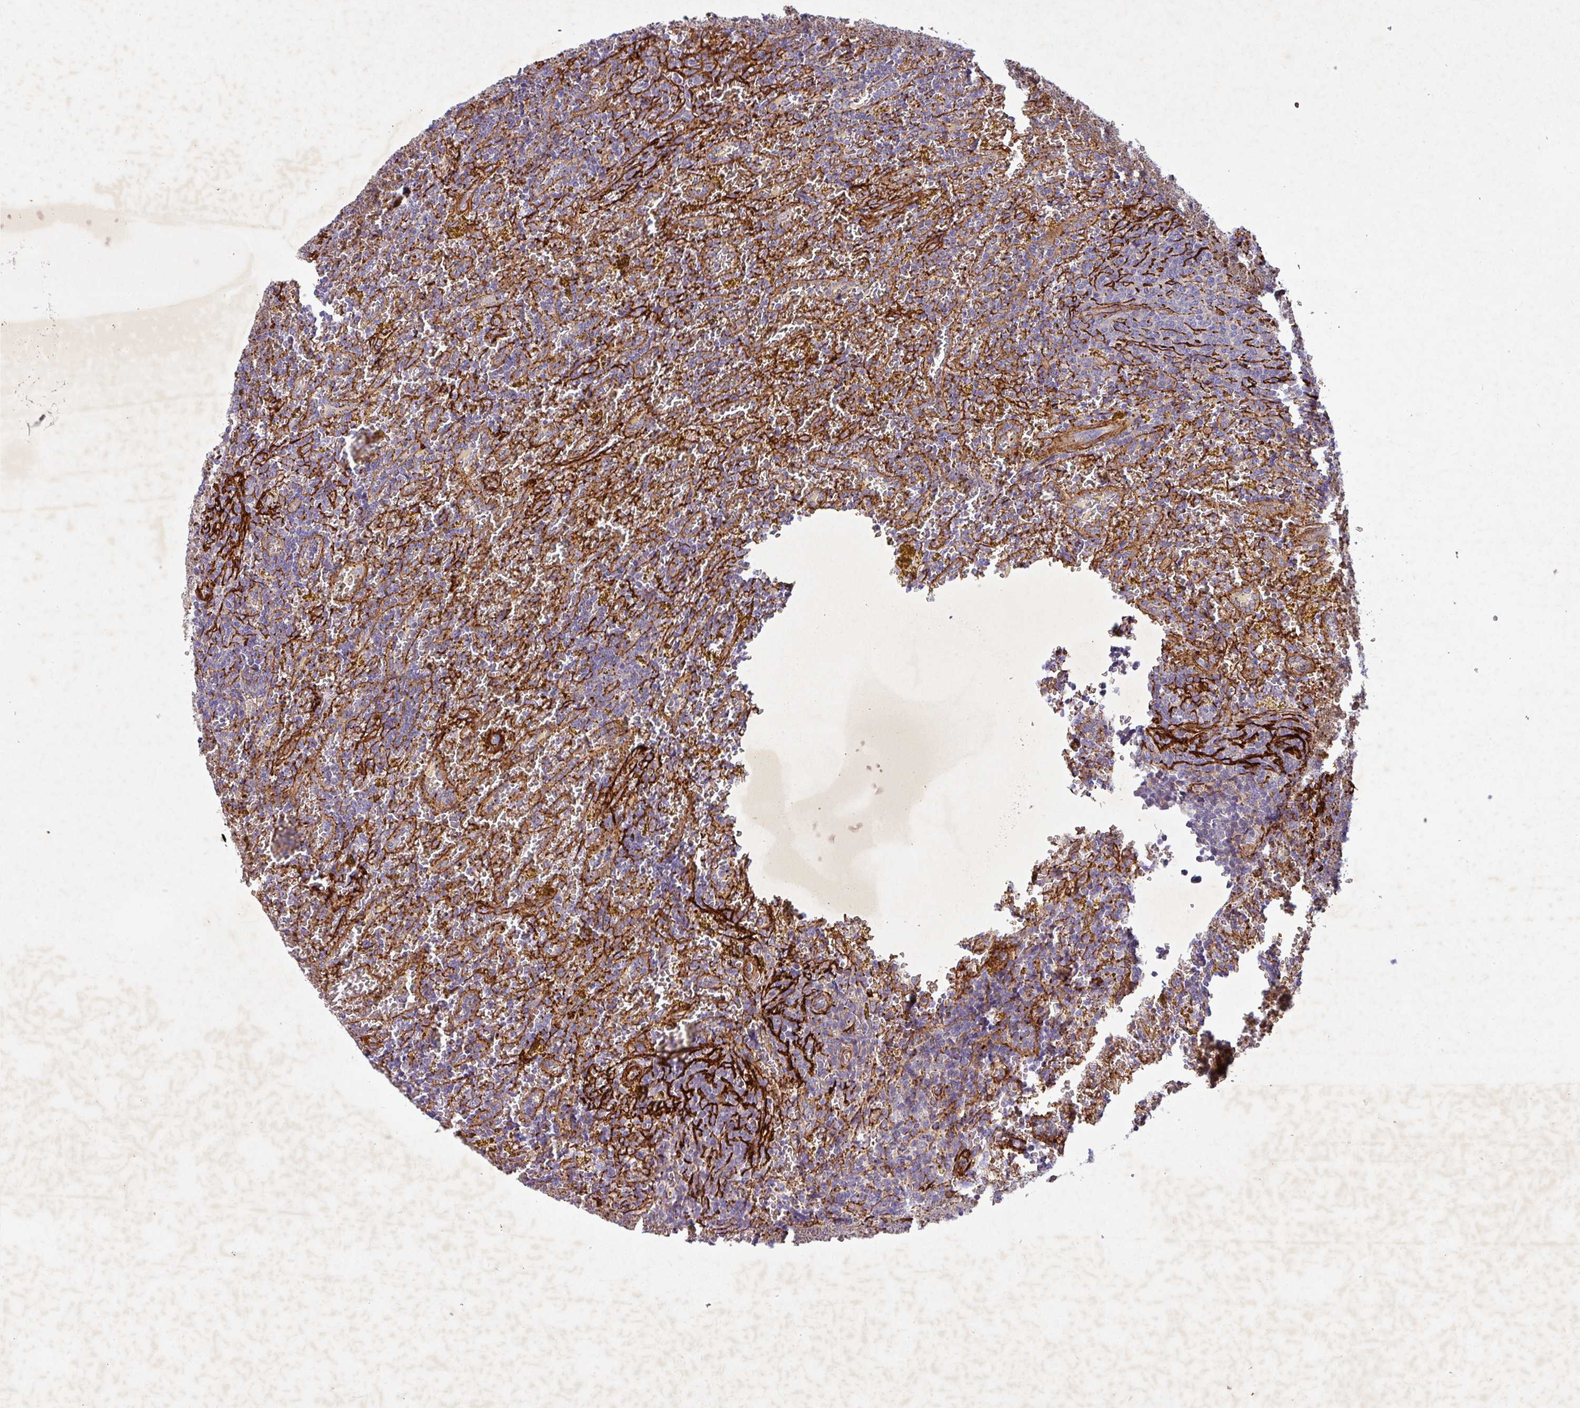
{"staining": {"intensity": "negative", "quantity": "none", "location": "none"}, "tissue": "lymphoma", "cell_type": "Tumor cells", "image_type": "cancer", "snomed": [{"axis": "morphology", "description": "Malignant lymphoma, non-Hodgkin's type, Low grade"}, {"axis": "topography", "description": "Spleen"}, {"axis": "topography", "description": "Lymph node"}], "caption": "Immunohistochemical staining of human low-grade malignant lymphoma, non-Hodgkin's type reveals no significant positivity in tumor cells. The staining is performed using DAB brown chromogen with nuclei counter-stained in using hematoxylin.", "gene": "ATP2C2", "patient": {"sex": "female", "age": 66}}